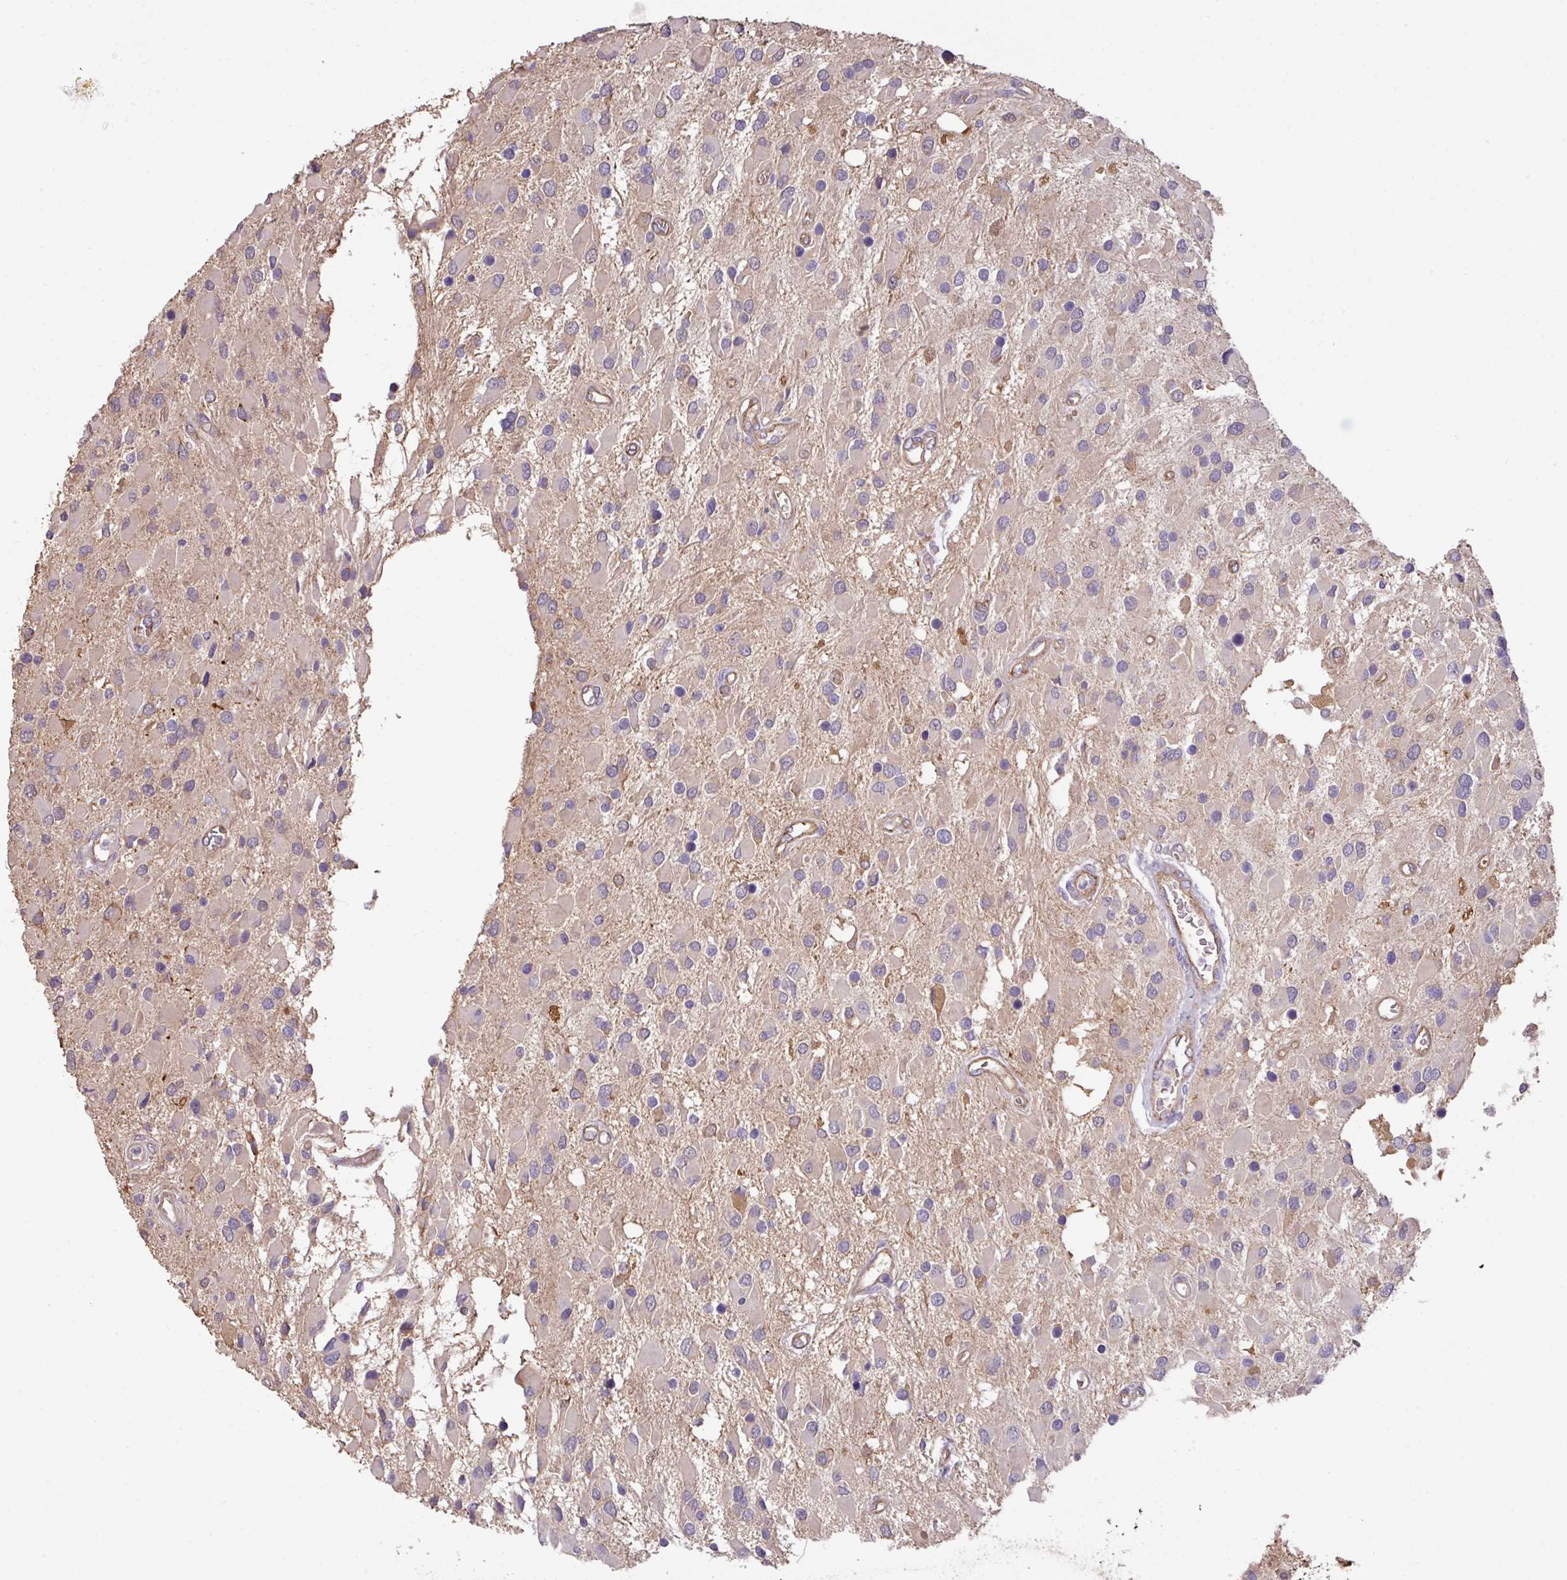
{"staining": {"intensity": "negative", "quantity": "none", "location": "none"}, "tissue": "glioma", "cell_type": "Tumor cells", "image_type": "cancer", "snomed": [{"axis": "morphology", "description": "Glioma, malignant, High grade"}, {"axis": "topography", "description": "Brain"}], "caption": "Human malignant high-grade glioma stained for a protein using immunohistochemistry (IHC) demonstrates no positivity in tumor cells.", "gene": "LRRC53", "patient": {"sex": "male", "age": 53}}